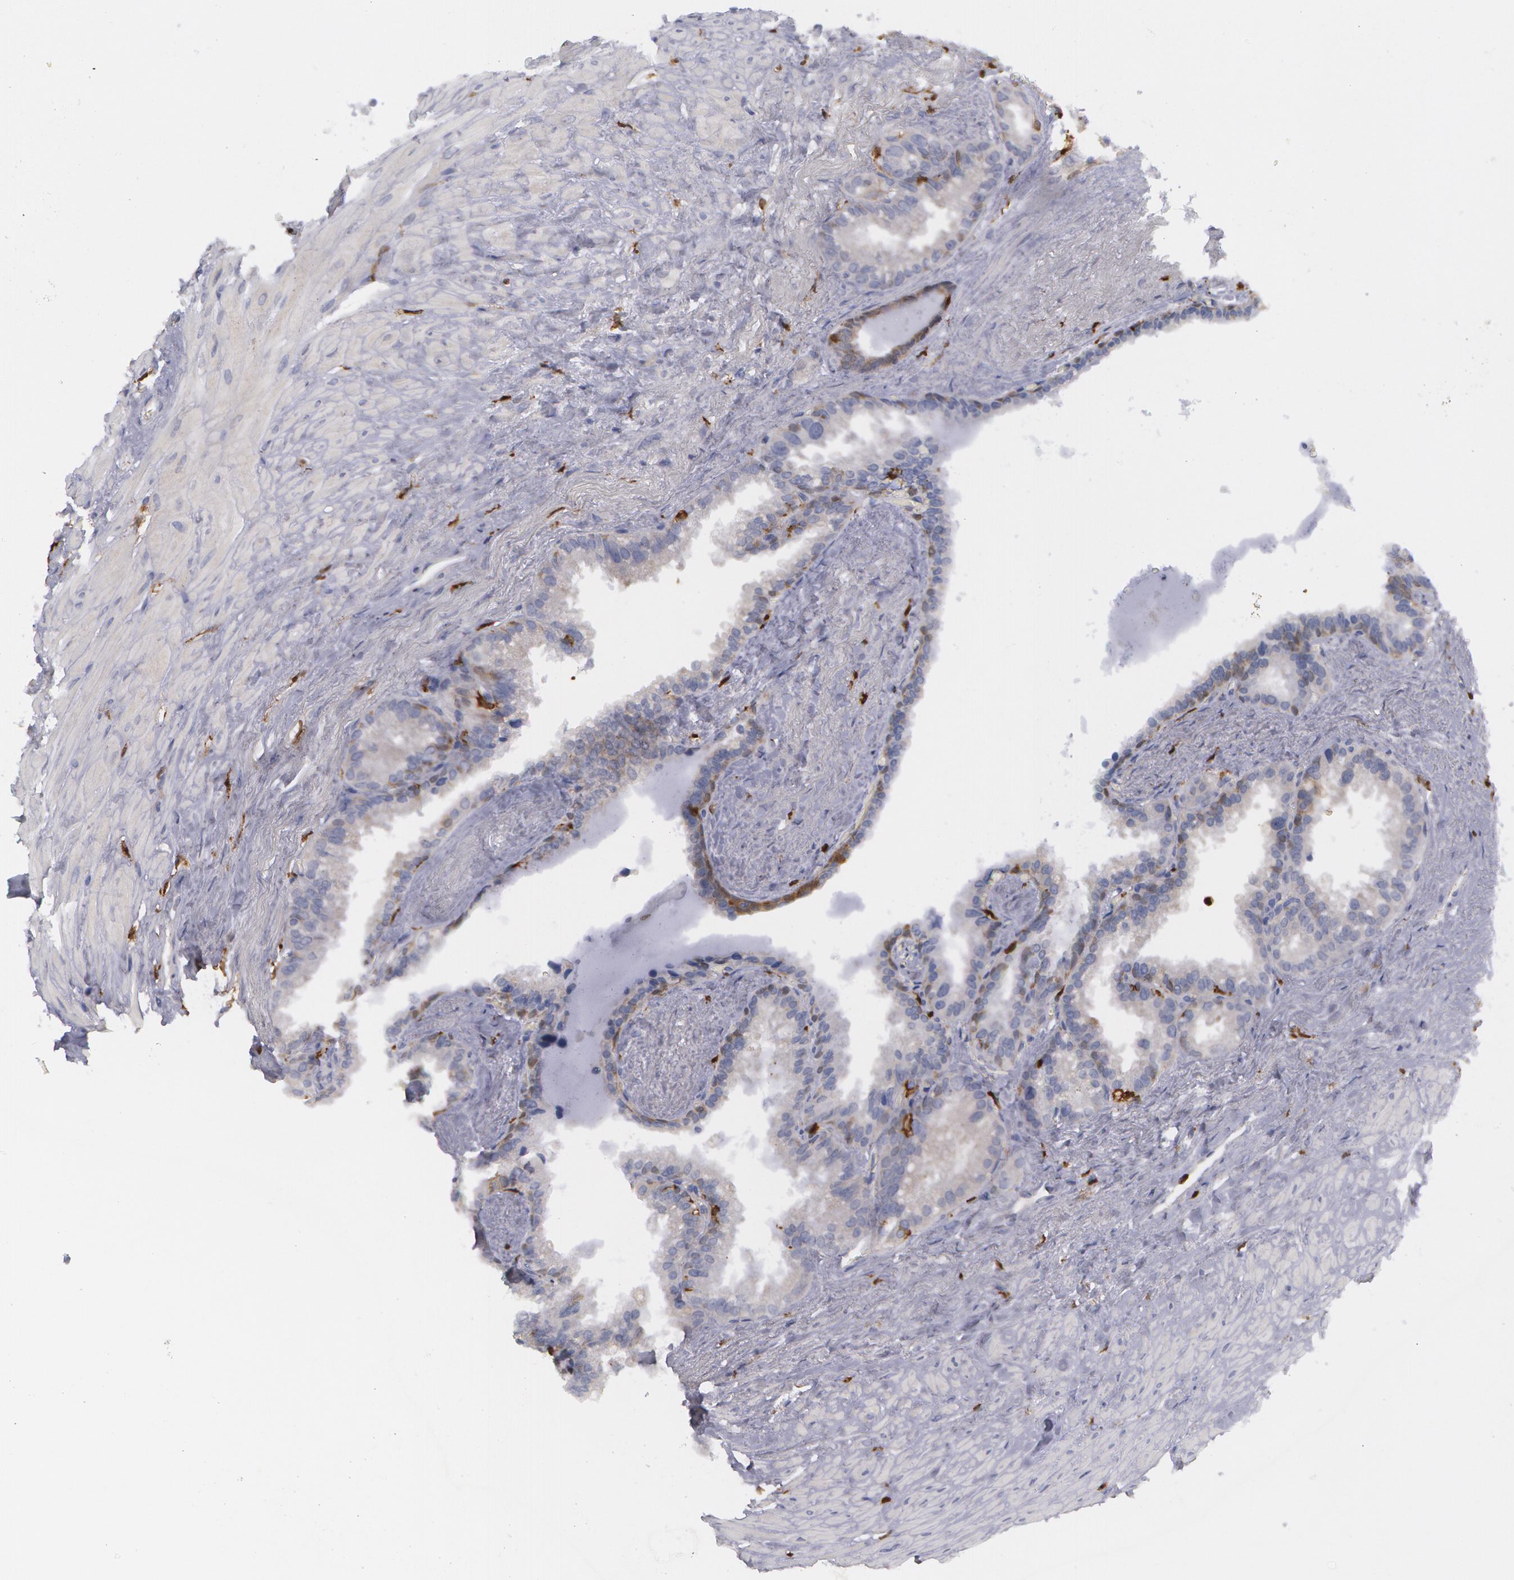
{"staining": {"intensity": "weak", "quantity": "25%-75%", "location": "cytoplasmic/membranous"}, "tissue": "seminal vesicle", "cell_type": "Glandular cells", "image_type": "normal", "snomed": [{"axis": "morphology", "description": "Normal tissue, NOS"}, {"axis": "topography", "description": "Prostate"}, {"axis": "topography", "description": "Seminal veicle"}], "caption": "Brown immunohistochemical staining in unremarkable seminal vesicle reveals weak cytoplasmic/membranous positivity in approximately 25%-75% of glandular cells. The protein is shown in brown color, while the nuclei are stained blue.", "gene": "SYK", "patient": {"sex": "male", "age": 63}}